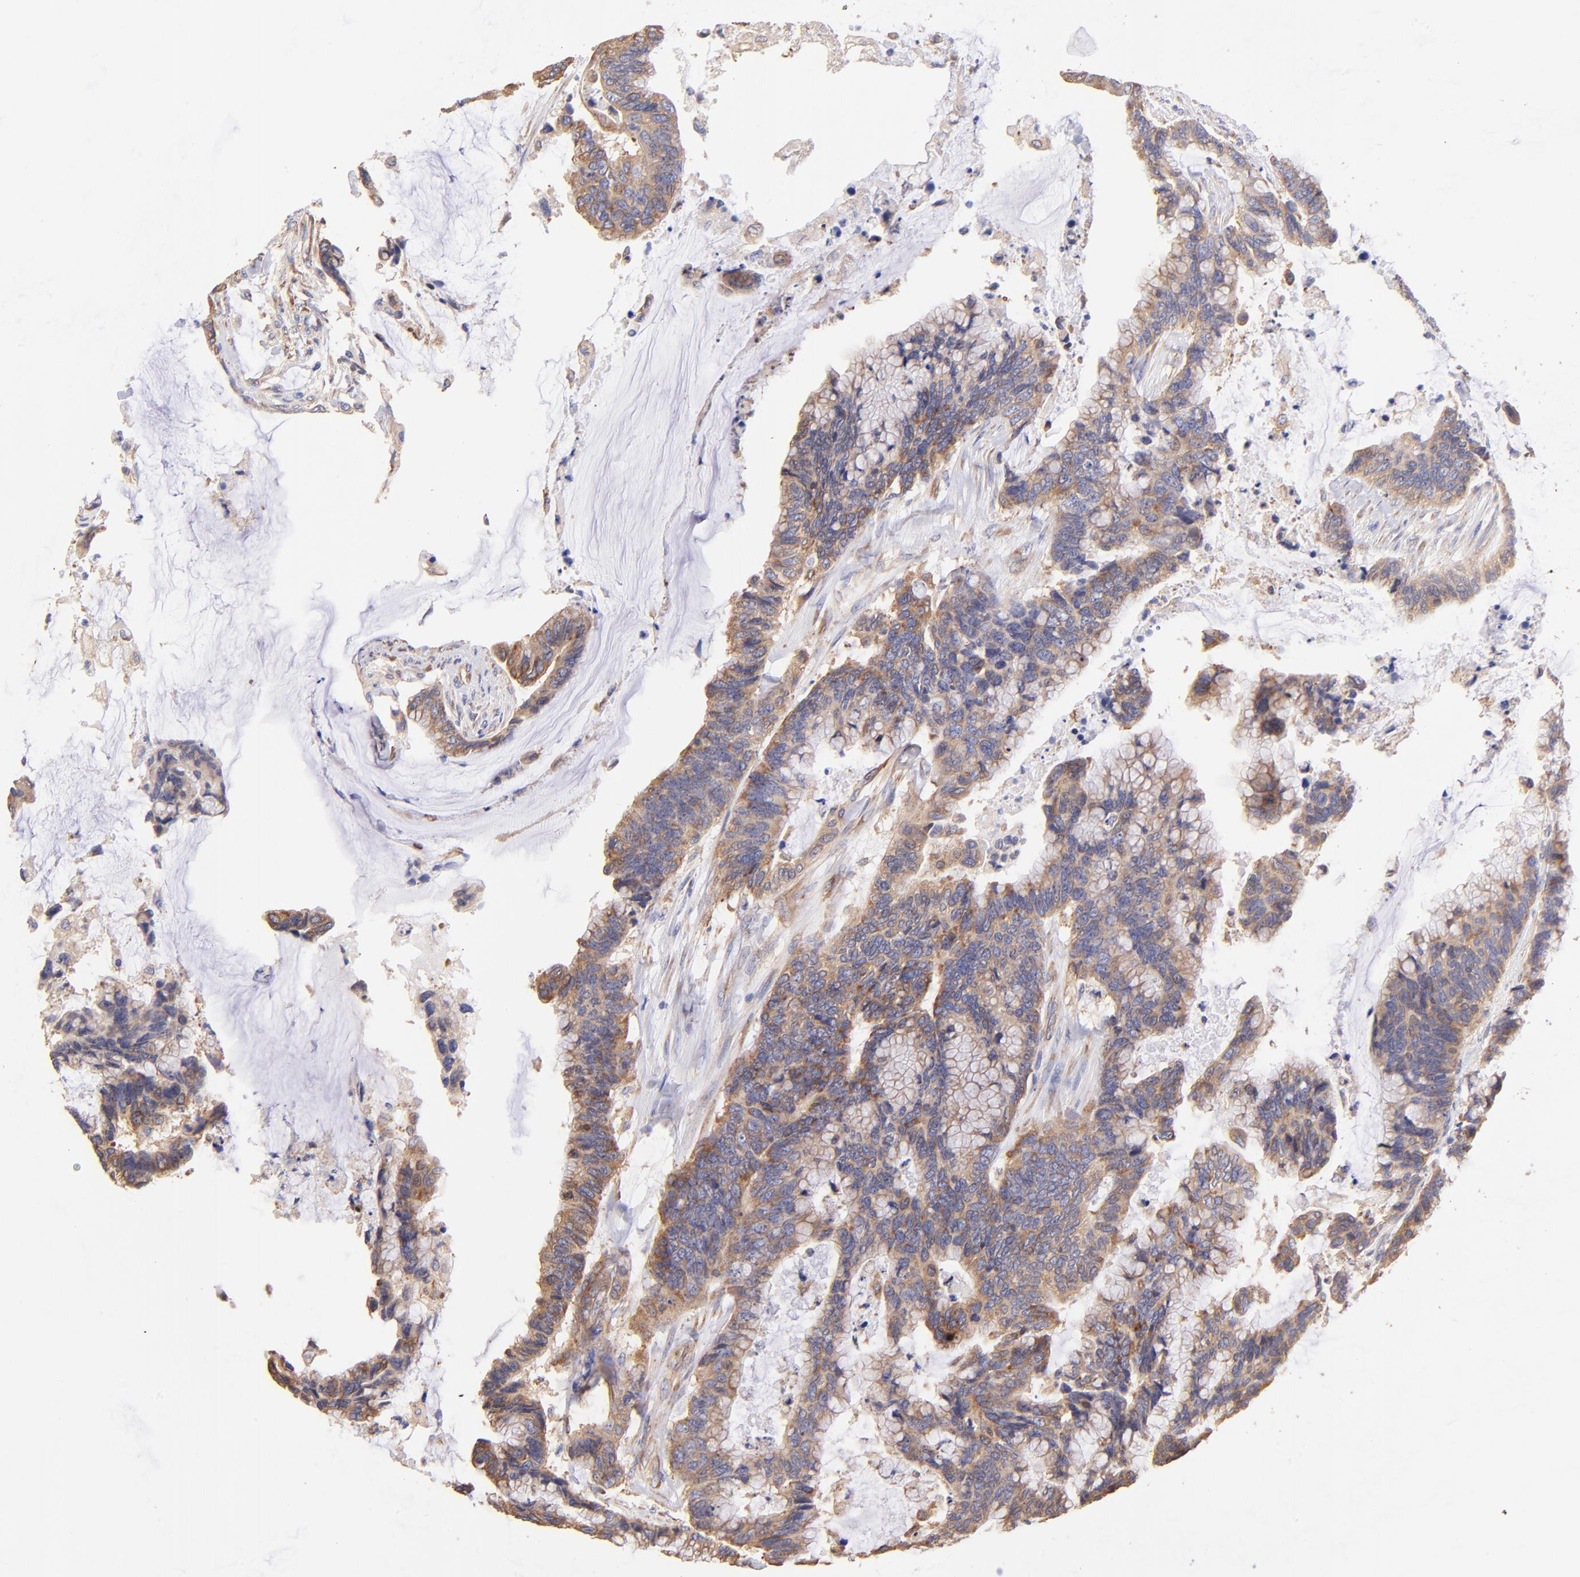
{"staining": {"intensity": "moderate", "quantity": ">75%", "location": "cytoplasmic/membranous"}, "tissue": "colorectal cancer", "cell_type": "Tumor cells", "image_type": "cancer", "snomed": [{"axis": "morphology", "description": "Adenocarcinoma, NOS"}, {"axis": "topography", "description": "Rectum"}], "caption": "Human colorectal adenocarcinoma stained for a protein (brown) exhibits moderate cytoplasmic/membranous positive staining in approximately >75% of tumor cells.", "gene": "RPL30", "patient": {"sex": "female", "age": 59}}